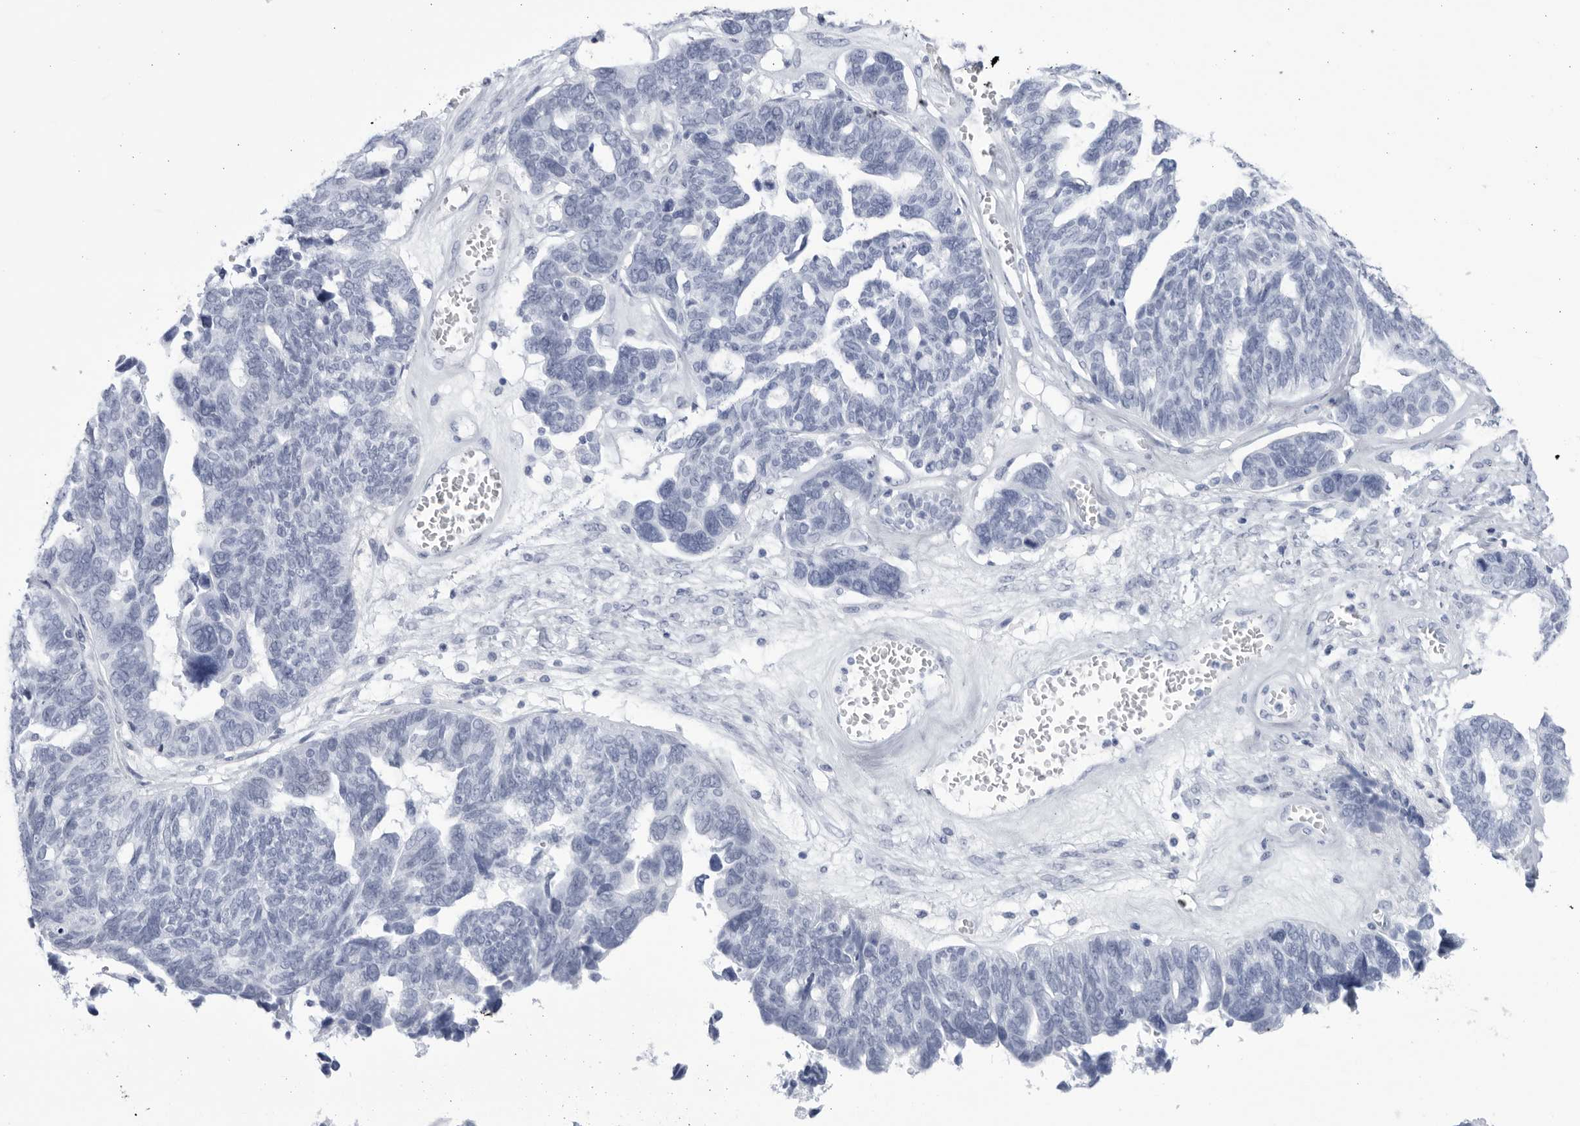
{"staining": {"intensity": "negative", "quantity": "none", "location": "none"}, "tissue": "ovarian cancer", "cell_type": "Tumor cells", "image_type": "cancer", "snomed": [{"axis": "morphology", "description": "Cystadenocarcinoma, serous, NOS"}, {"axis": "topography", "description": "Ovary"}], "caption": "IHC of ovarian serous cystadenocarcinoma displays no expression in tumor cells.", "gene": "CCDC181", "patient": {"sex": "female", "age": 79}}